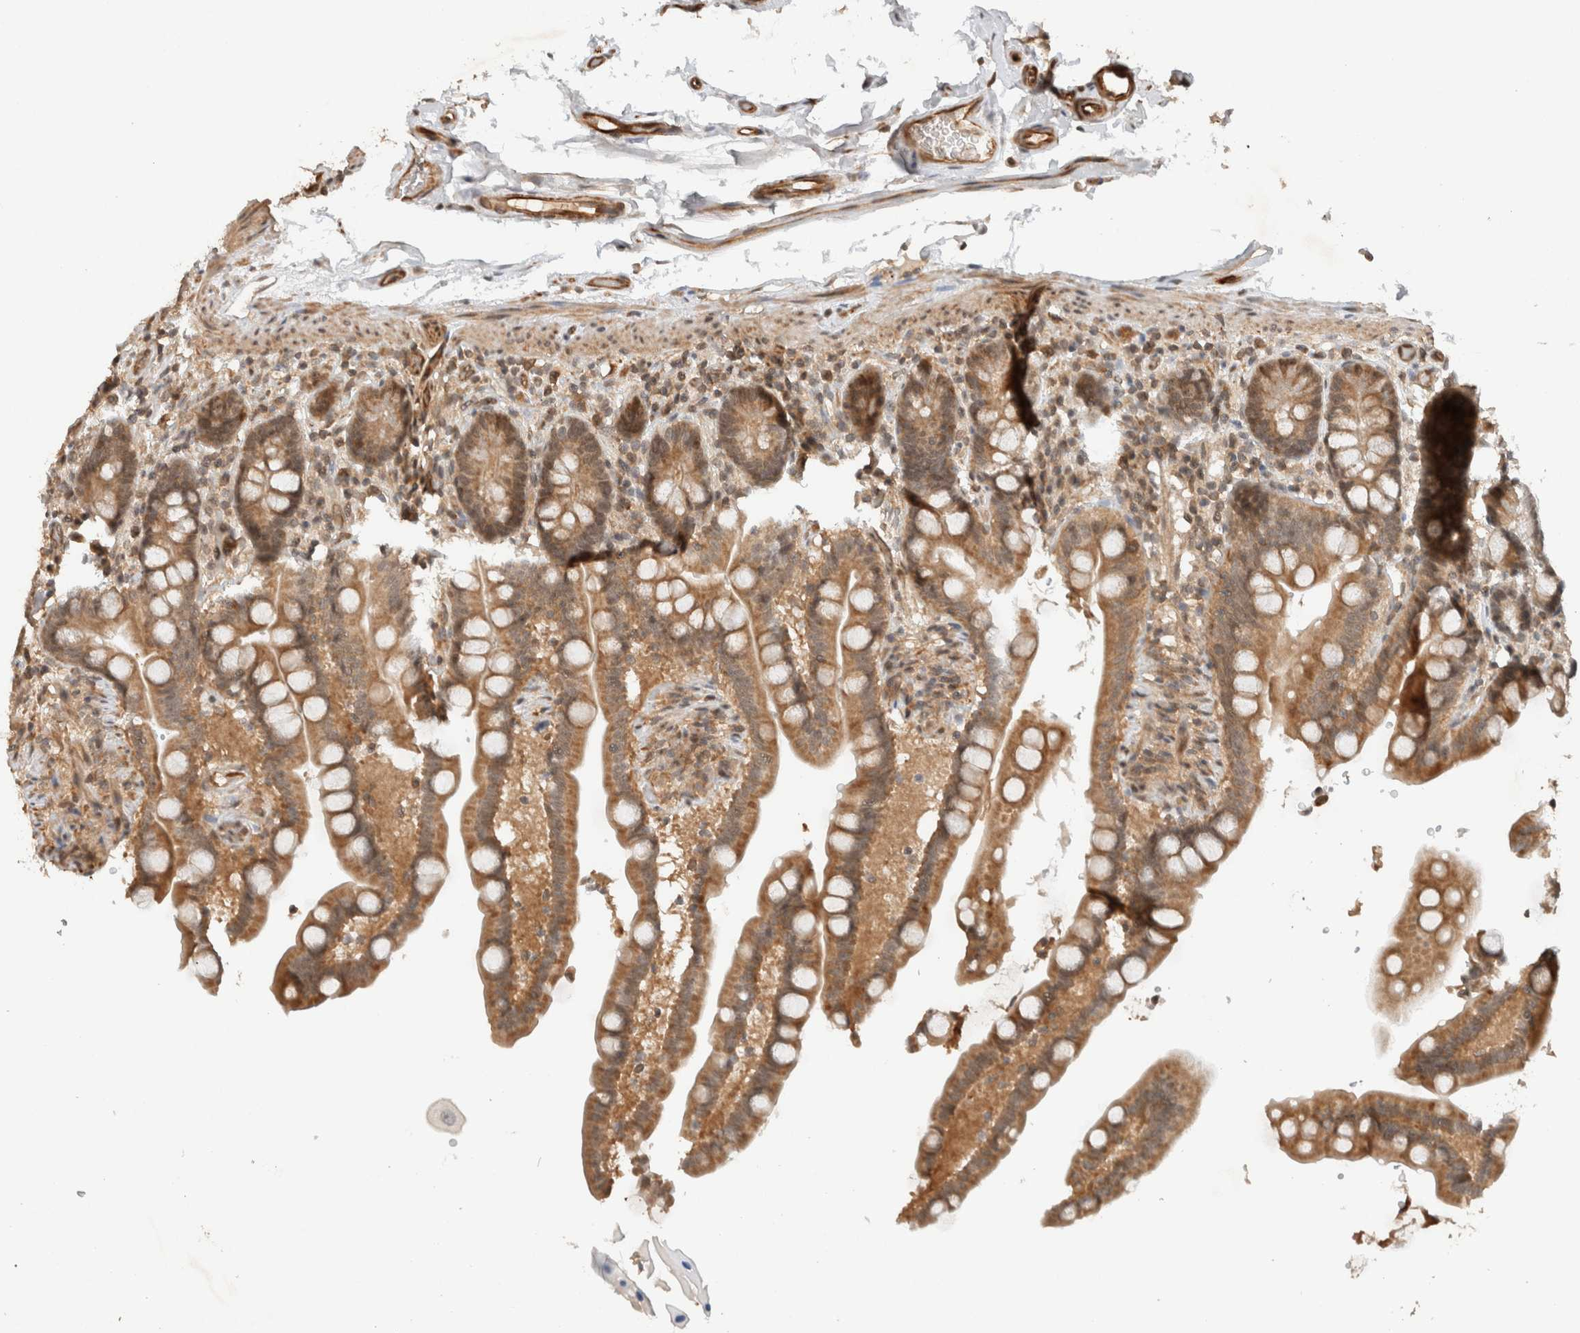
{"staining": {"intensity": "moderate", "quantity": ">75%", "location": "cytoplasmic/membranous"}, "tissue": "colon", "cell_type": "Endothelial cells", "image_type": "normal", "snomed": [{"axis": "morphology", "description": "Normal tissue, NOS"}, {"axis": "topography", "description": "Smooth muscle"}, {"axis": "topography", "description": "Colon"}], "caption": "Immunohistochemical staining of benign human colon displays medium levels of moderate cytoplasmic/membranous staining in about >75% of endothelial cells.", "gene": "CAAP1", "patient": {"sex": "male", "age": 73}}